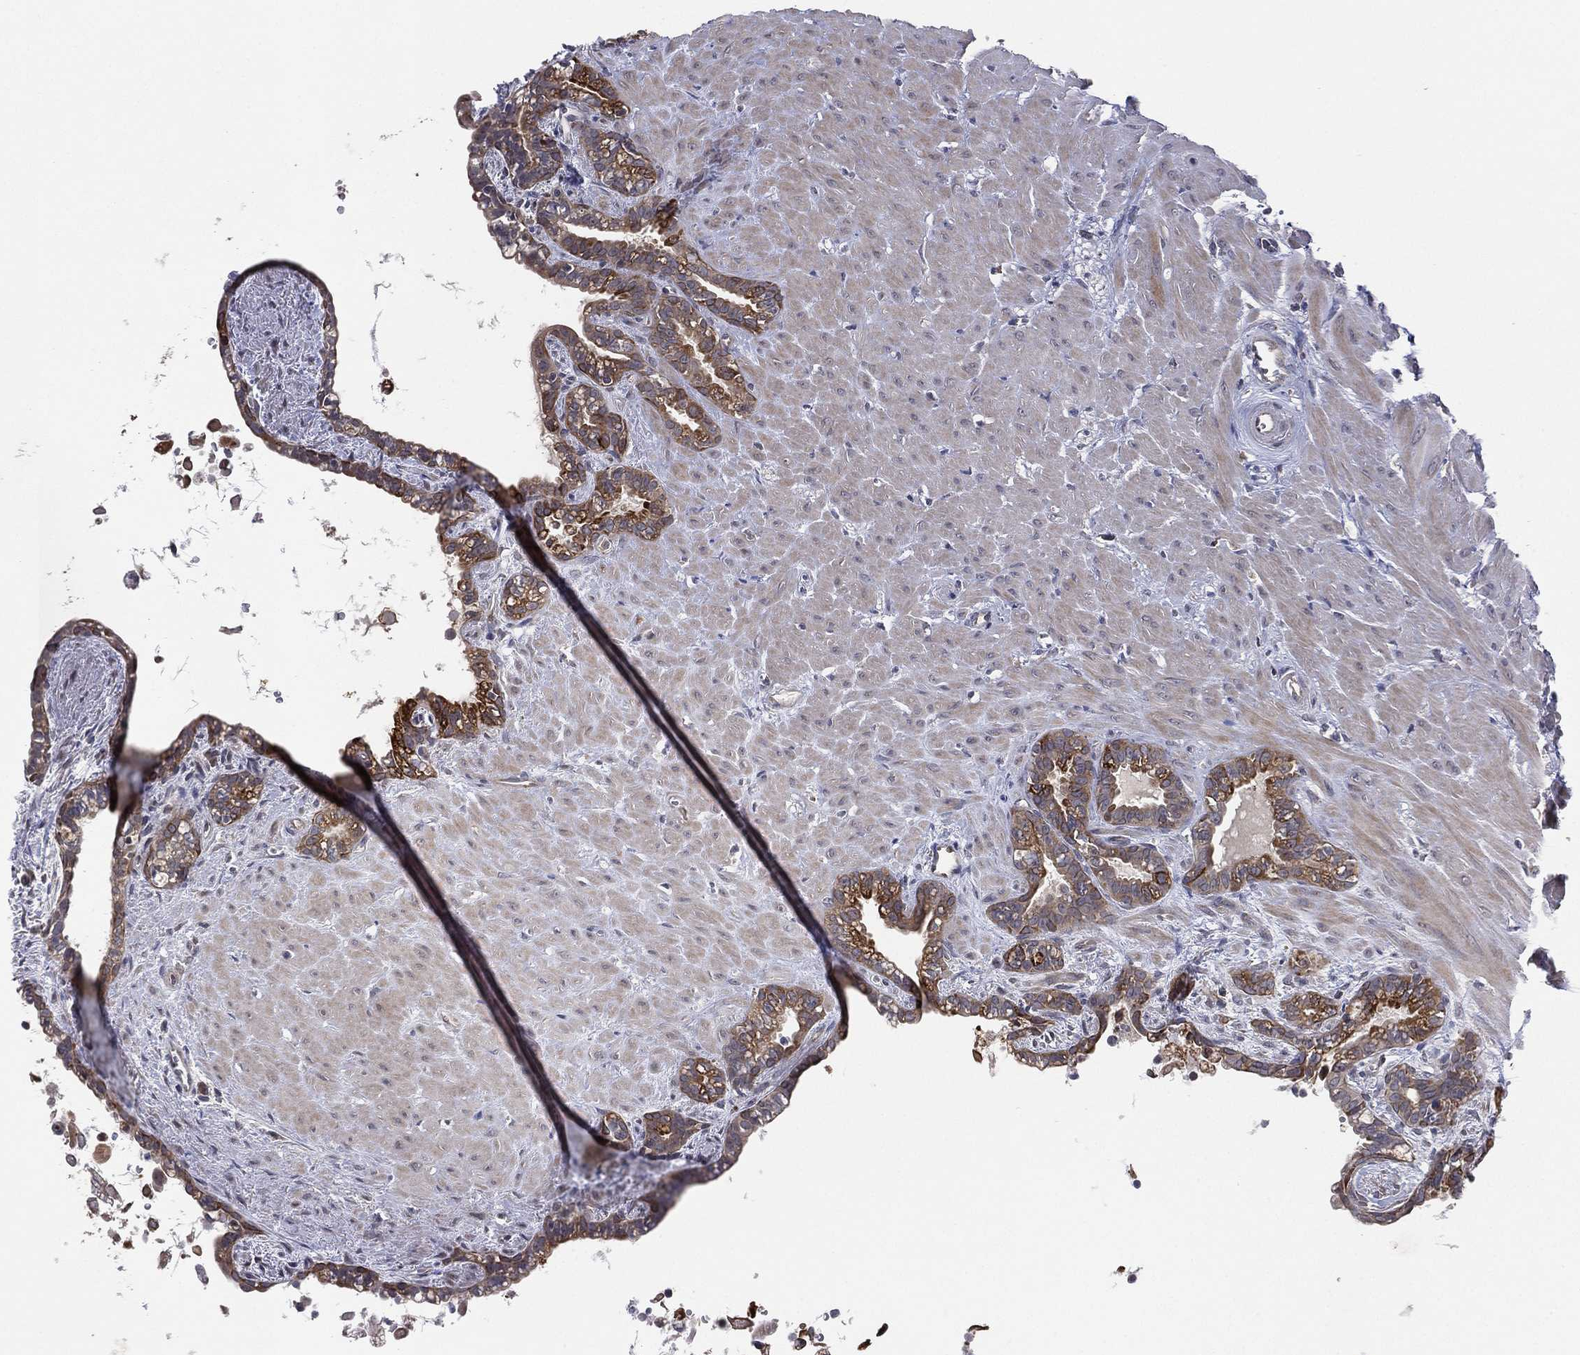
{"staining": {"intensity": "strong", "quantity": "25%-75%", "location": "cytoplasmic/membranous"}, "tissue": "seminal vesicle", "cell_type": "Glandular cells", "image_type": "normal", "snomed": [{"axis": "morphology", "description": "Normal tissue, NOS"}, {"axis": "morphology", "description": "Urothelial carcinoma, NOS"}, {"axis": "topography", "description": "Urinary bladder"}, {"axis": "topography", "description": "Seminal veicle"}], "caption": "The histopathology image exhibits staining of unremarkable seminal vesicle, revealing strong cytoplasmic/membranous protein positivity (brown color) within glandular cells. Using DAB (3,3'-diaminobenzidine) (brown) and hematoxylin (blue) stains, captured at high magnification using brightfield microscopy.", "gene": "KAT14", "patient": {"sex": "male", "age": 76}}